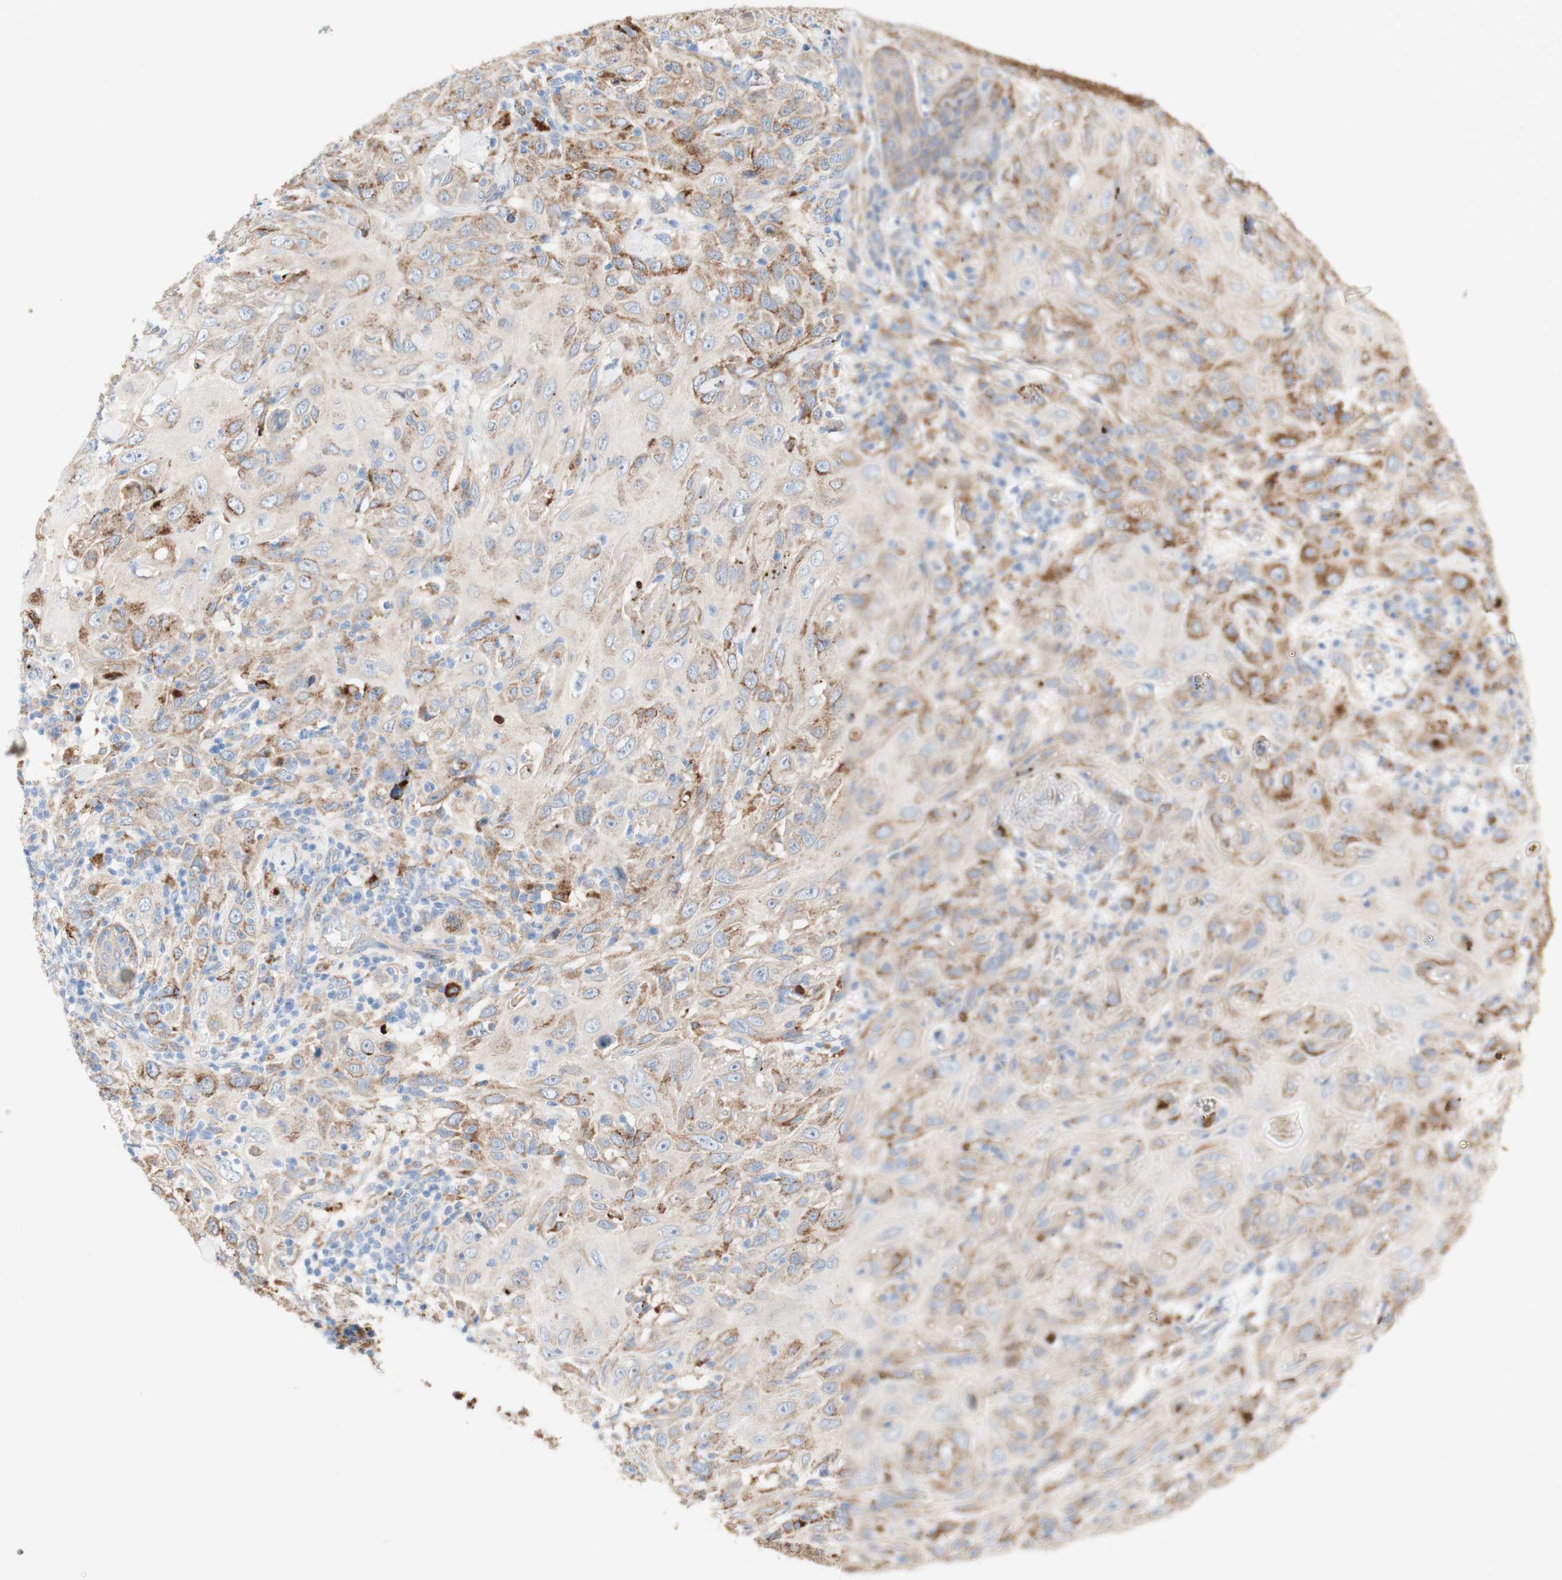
{"staining": {"intensity": "weak", "quantity": ">75%", "location": "cytoplasmic/membranous"}, "tissue": "skin cancer", "cell_type": "Tumor cells", "image_type": "cancer", "snomed": [{"axis": "morphology", "description": "Squamous cell carcinoma, NOS"}, {"axis": "topography", "description": "Skin"}], "caption": "Brown immunohistochemical staining in human skin cancer (squamous cell carcinoma) exhibits weak cytoplasmic/membranous expression in about >75% of tumor cells.", "gene": "URB2", "patient": {"sex": "female", "age": 88}}